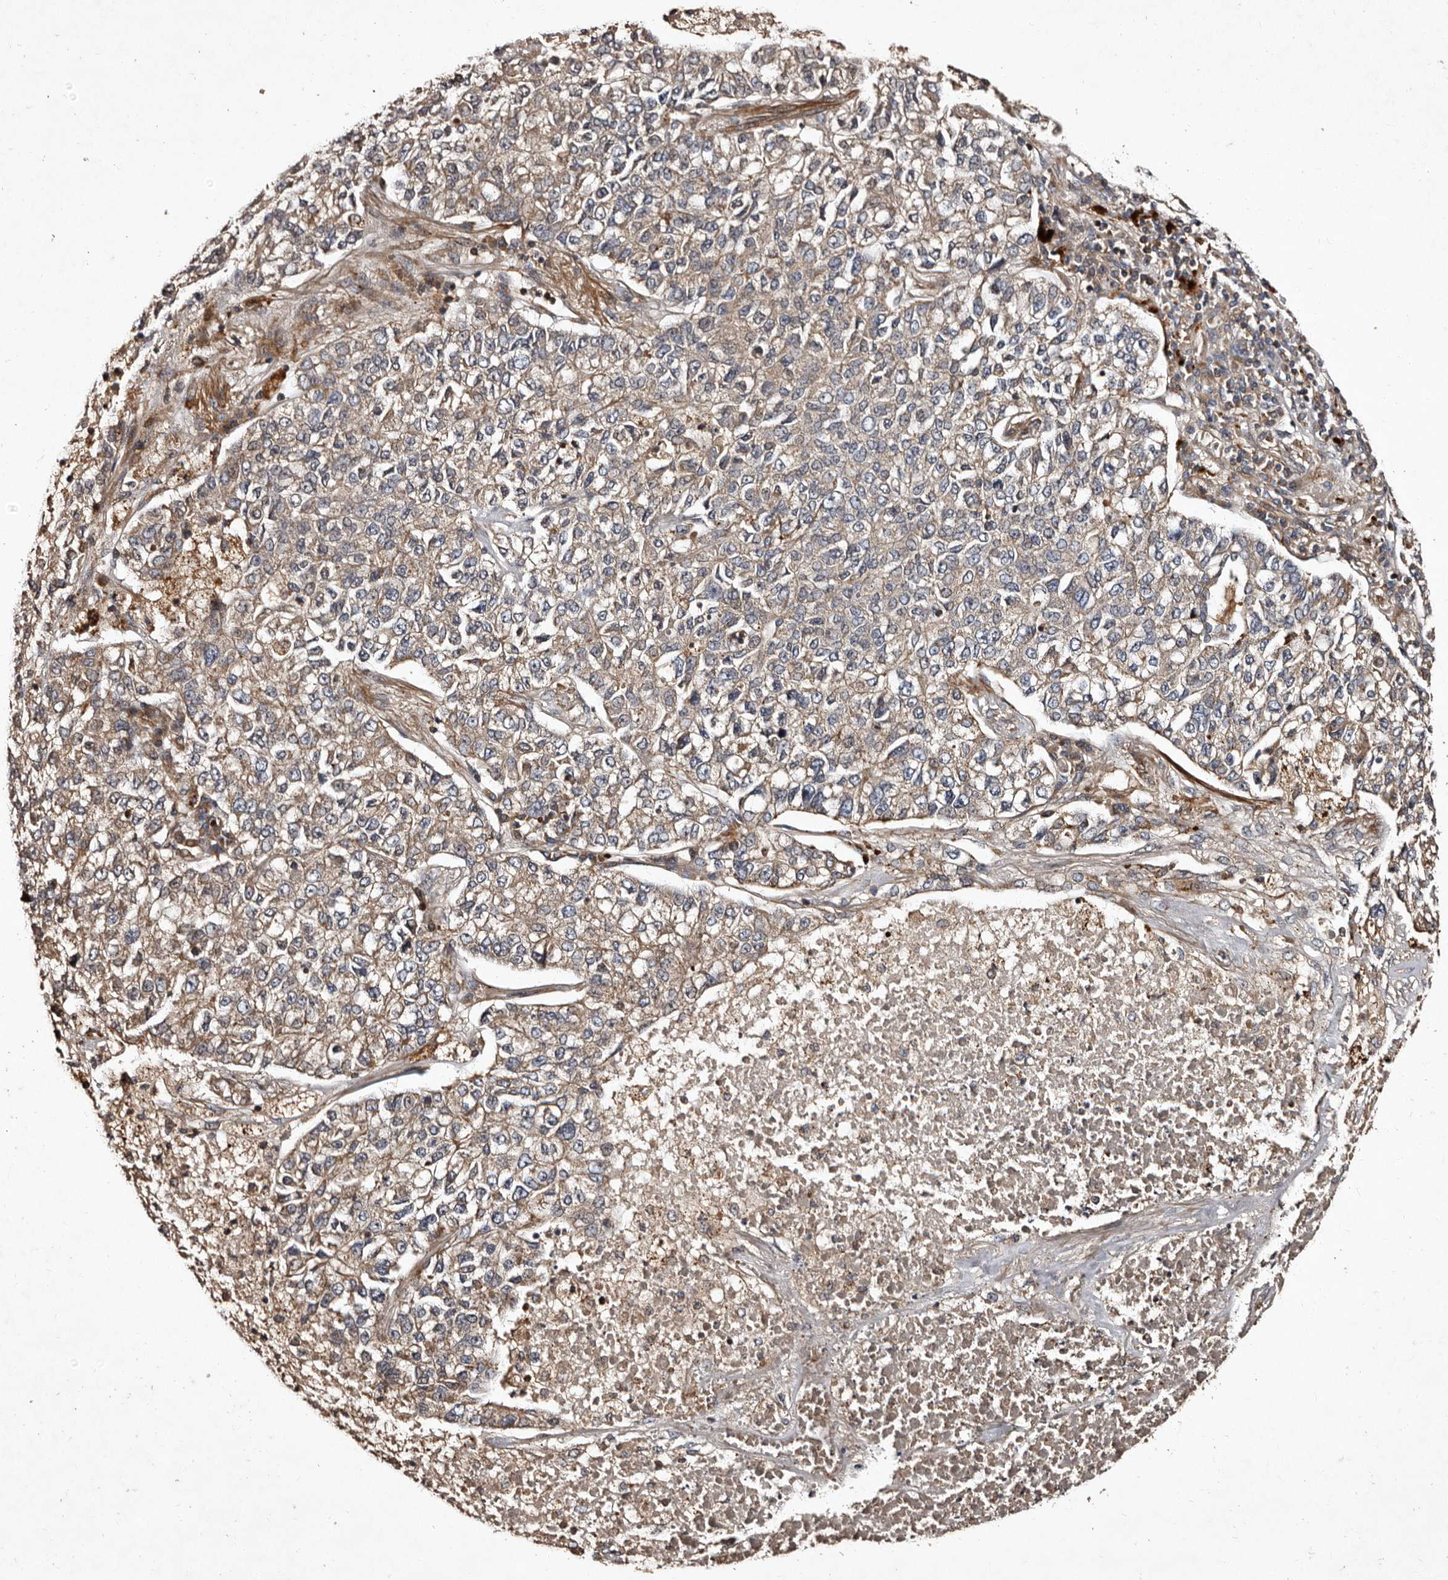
{"staining": {"intensity": "weak", "quantity": ">75%", "location": "cytoplasmic/membranous"}, "tissue": "lung cancer", "cell_type": "Tumor cells", "image_type": "cancer", "snomed": [{"axis": "morphology", "description": "Adenocarcinoma, NOS"}, {"axis": "topography", "description": "Lung"}], "caption": "Immunohistochemistry staining of lung cancer, which exhibits low levels of weak cytoplasmic/membranous positivity in approximately >75% of tumor cells indicating weak cytoplasmic/membranous protein positivity. The staining was performed using DAB (3,3'-diaminobenzidine) (brown) for protein detection and nuclei were counterstained in hematoxylin (blue).", "gene": "PRKD3", "patient": {"sex": "male", "age": 49}}